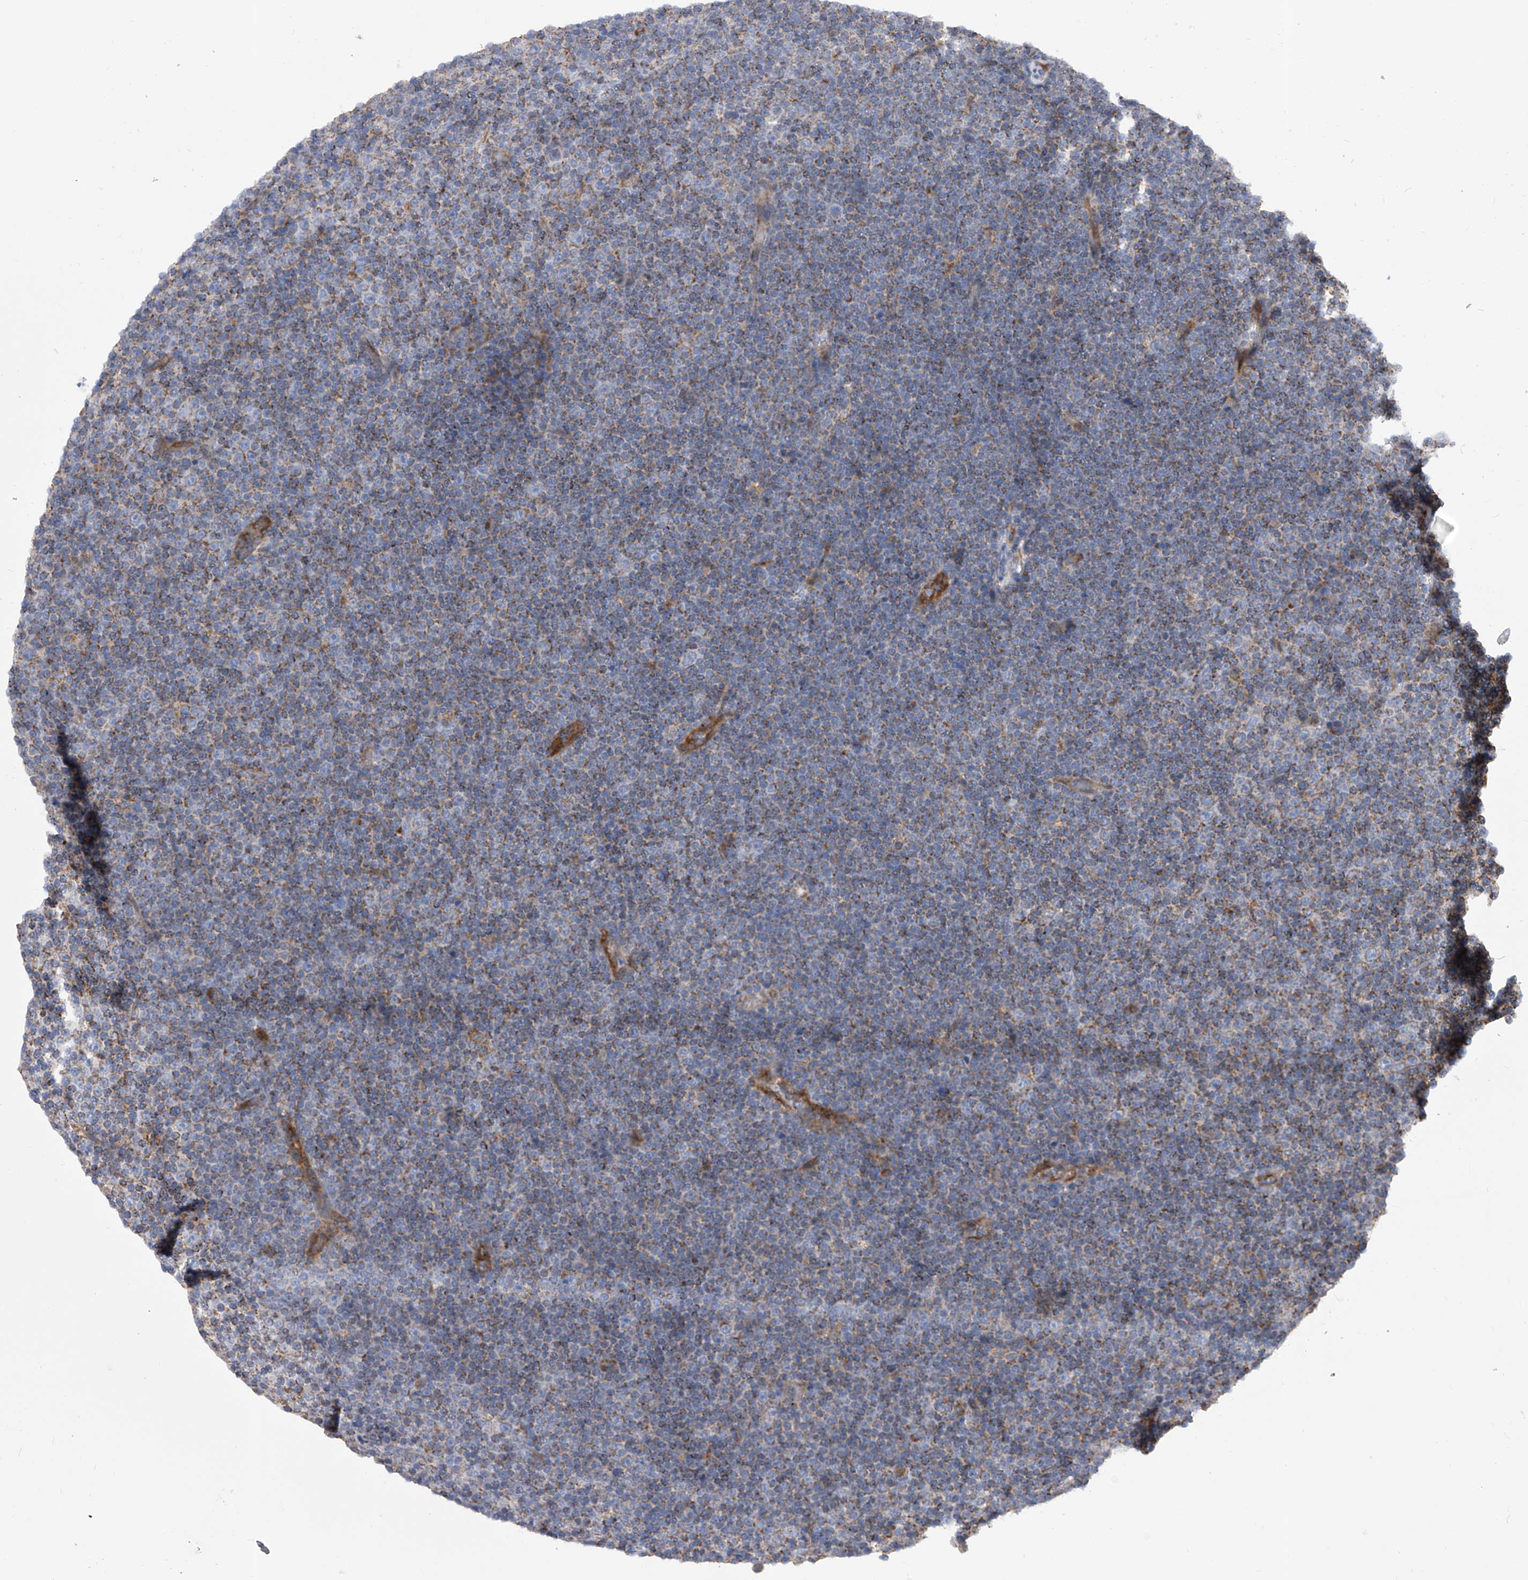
{"staining": {"intensity": "moderate", "quantity": ">75%", "location": "cytoplasmic/membranous"}, "tissue": "lymphoma", "cell_type": "Tumor cells", "image_type": "cancer", "snomed": [{"axis": "morphology", "description": "Malignant lymphoma, non-Hodgkin's type, Low grade"}, {"axis": "topography", "description": "Lymph node"}], "caption": "Immunohistochemical staining of low-grade malignant lymphoma, non-Hodgkin's type exhibits medium levels of moderate cytoplasmic/membranous positivity in approximately >75% of tumor cells. Immunohistochemistry stains the protein in brown and the nuclei are stained blue.", "gene": "PDSS2", "patient": {"sex": "female", "age": 67}}